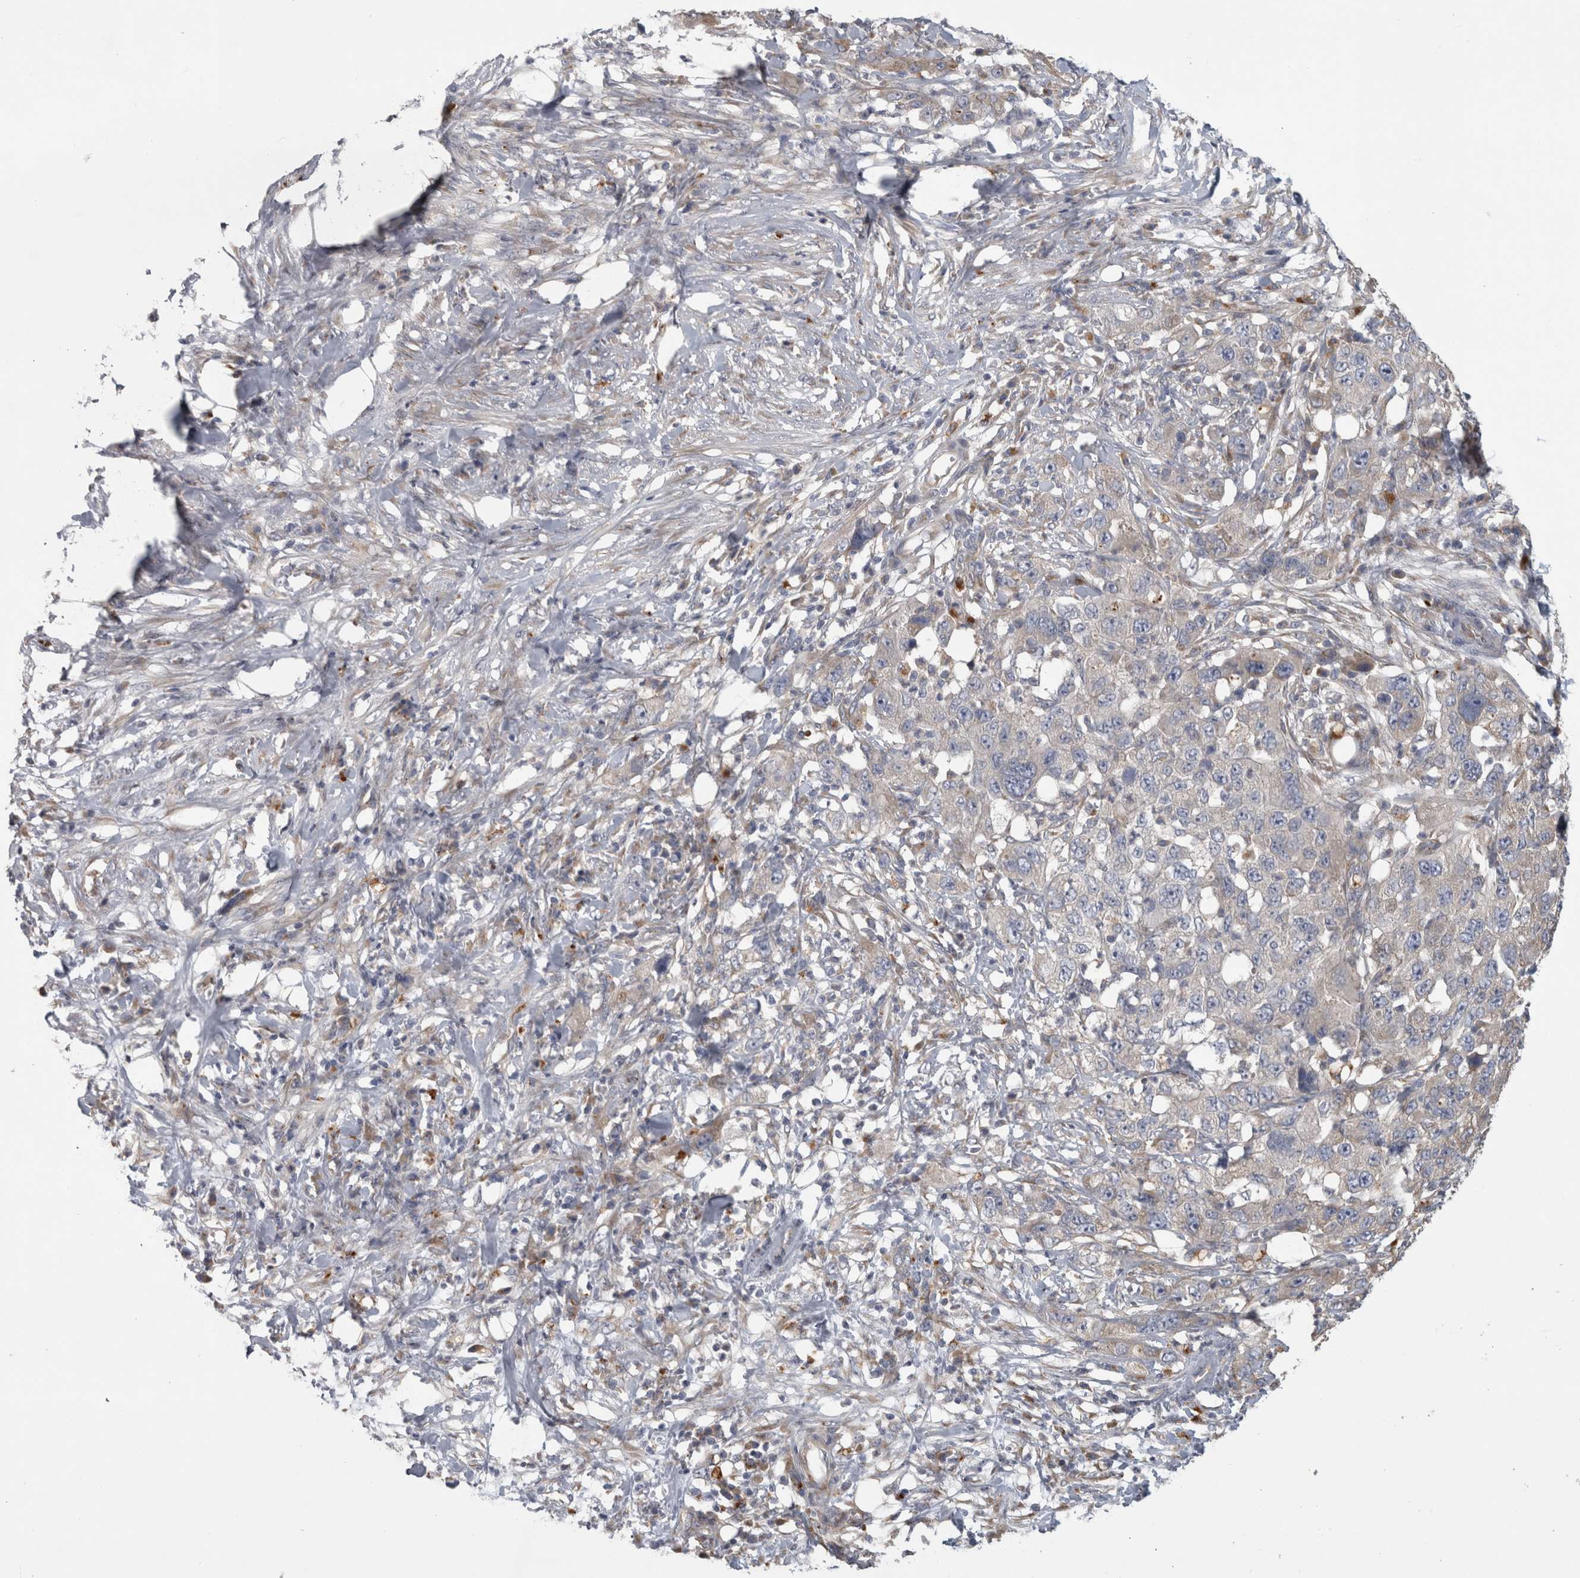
{"staining": {"intensity": "negative", "quantity": "none", "location": "none"}, "tissue": "pancreatic cancer", "cell_type": "Tumor cells", "image_type": "cancer", "snomed": [{"axis": "morphology", "description": "Adenocarcinoma, NOS"}, {"axis": "topography", "description": "Pancreas"}], "caption": "Immunohistochemistry (IHC) micrograph of pancreatic cancer (adenocarcinoma) stained for a protein (brown), which displays no staining in tumor cells.", "gene": "ATXN2", "patient": {"sex": "female", "age": 78}}